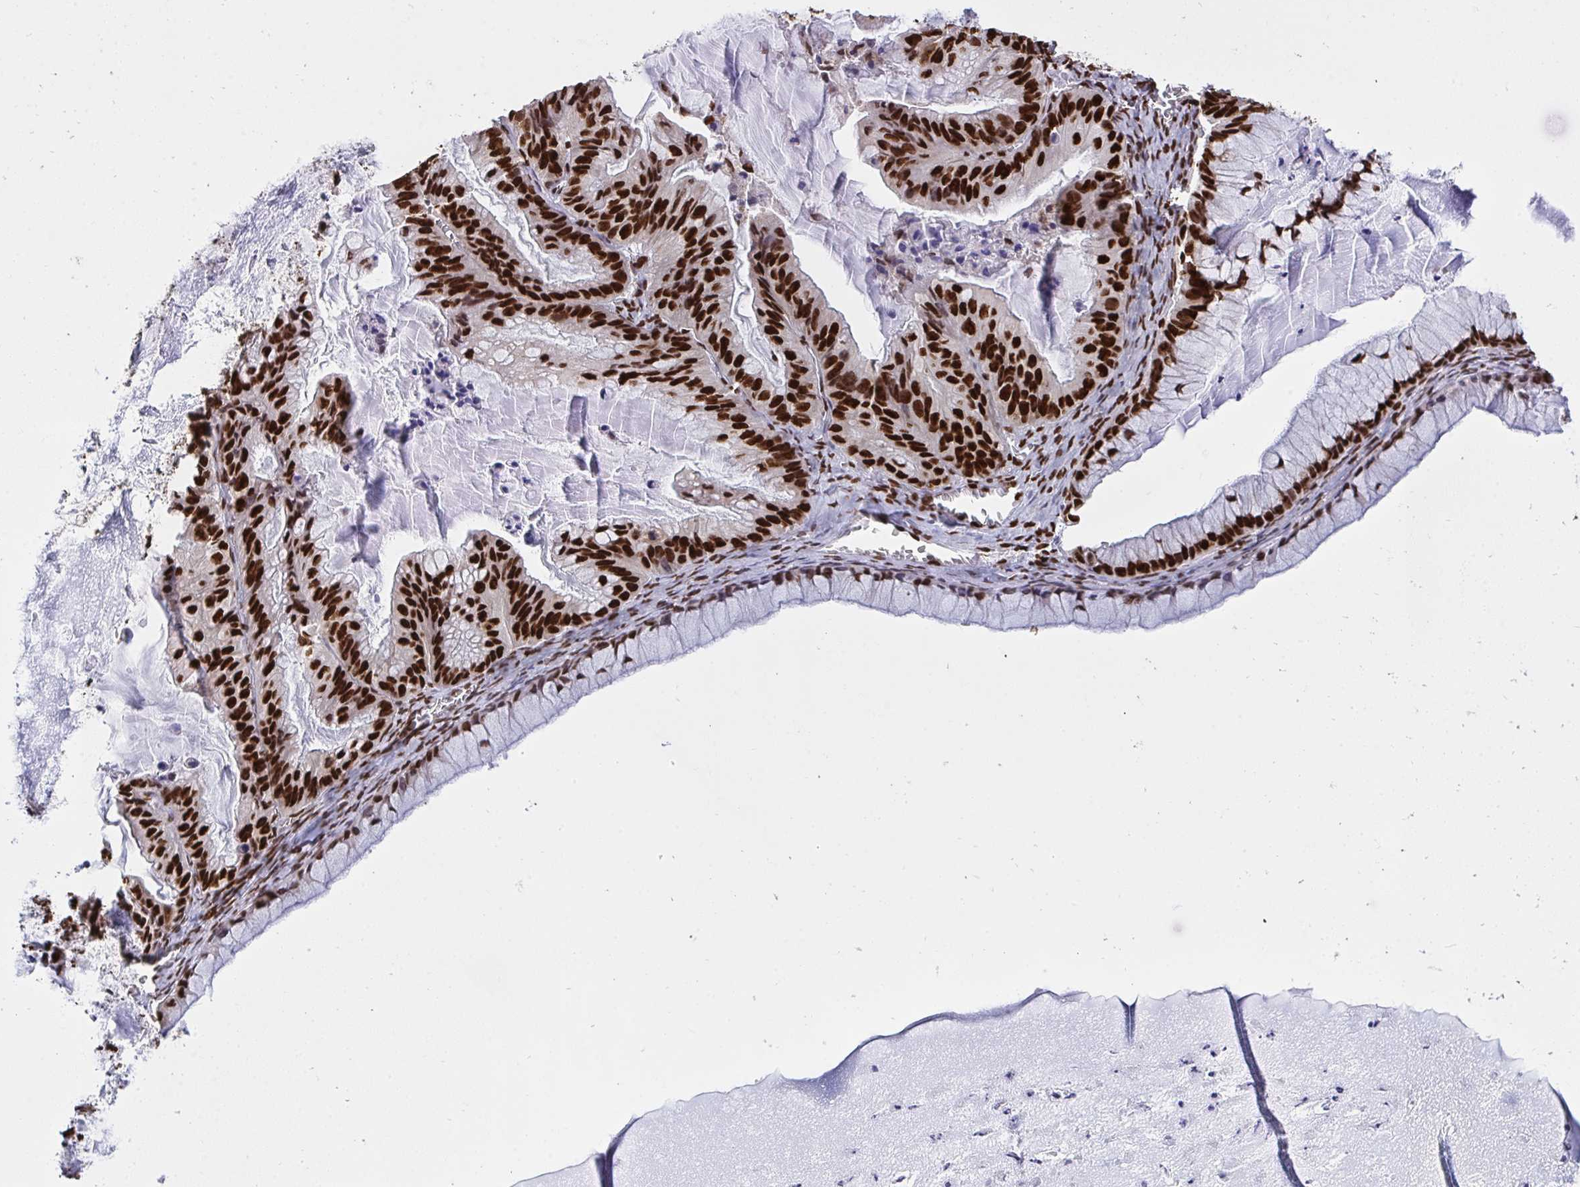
{"staining": {"intensity": "strong", "quantity": ">75%", "location": "nuclear"}, "tissue": "ovarian cancer", "cell_type": "Tumor cells", "image_type": "cancer", "snomed": [{"axis": "morphology", "description": "Cystadenocarcinoma, mucinous, NOS"}, {"axis": "topography", "description": "Ovary"}], "caption": "The photomicrograph displays staining of ovarian cancer, revealing strong nuclear protein staining (brown color) within tumor cells.", "gene": "HNRNPL", "patient": {"sex": "female", "age": 72}}